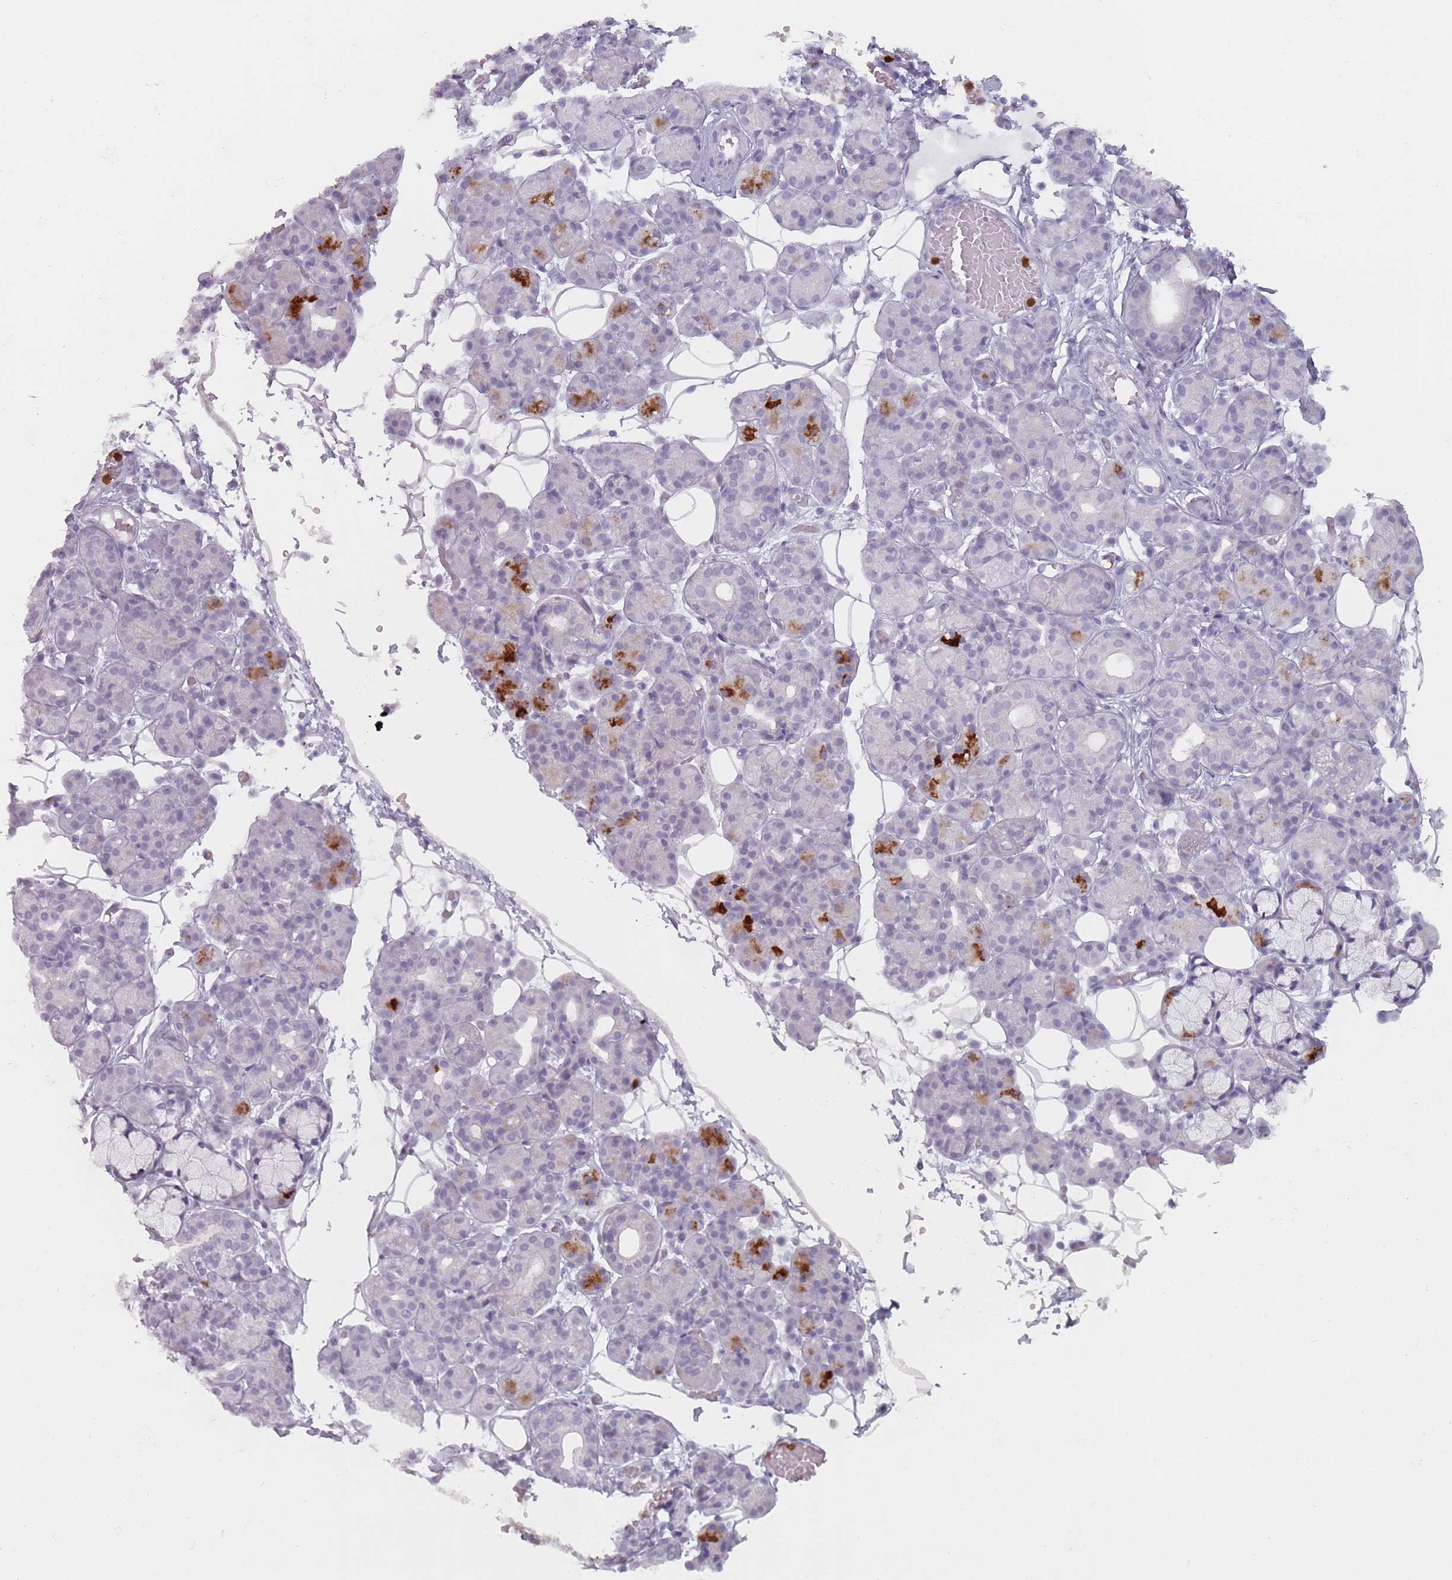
{"staining": {"intensity": "strong", "quantity": "<25%", "location": "cytoplasmic/membranous"}, "tissue": "salivary gland", "cell_type": "Glandular cells", "image_type": "normal", "snomed": [{"axis": "morphology", "description": "Normal tissue, NOS"}, {"axis": "topography", "description": "Salivary gland"}], "caption": "Immunohistochemical staining of benign human salivary gland exhibits strong cytoplasmic/membranous protein staining in about <25% of glandular cells.", "gene": "ZNF584", "patient": {"sex": "male", "age": 63}}